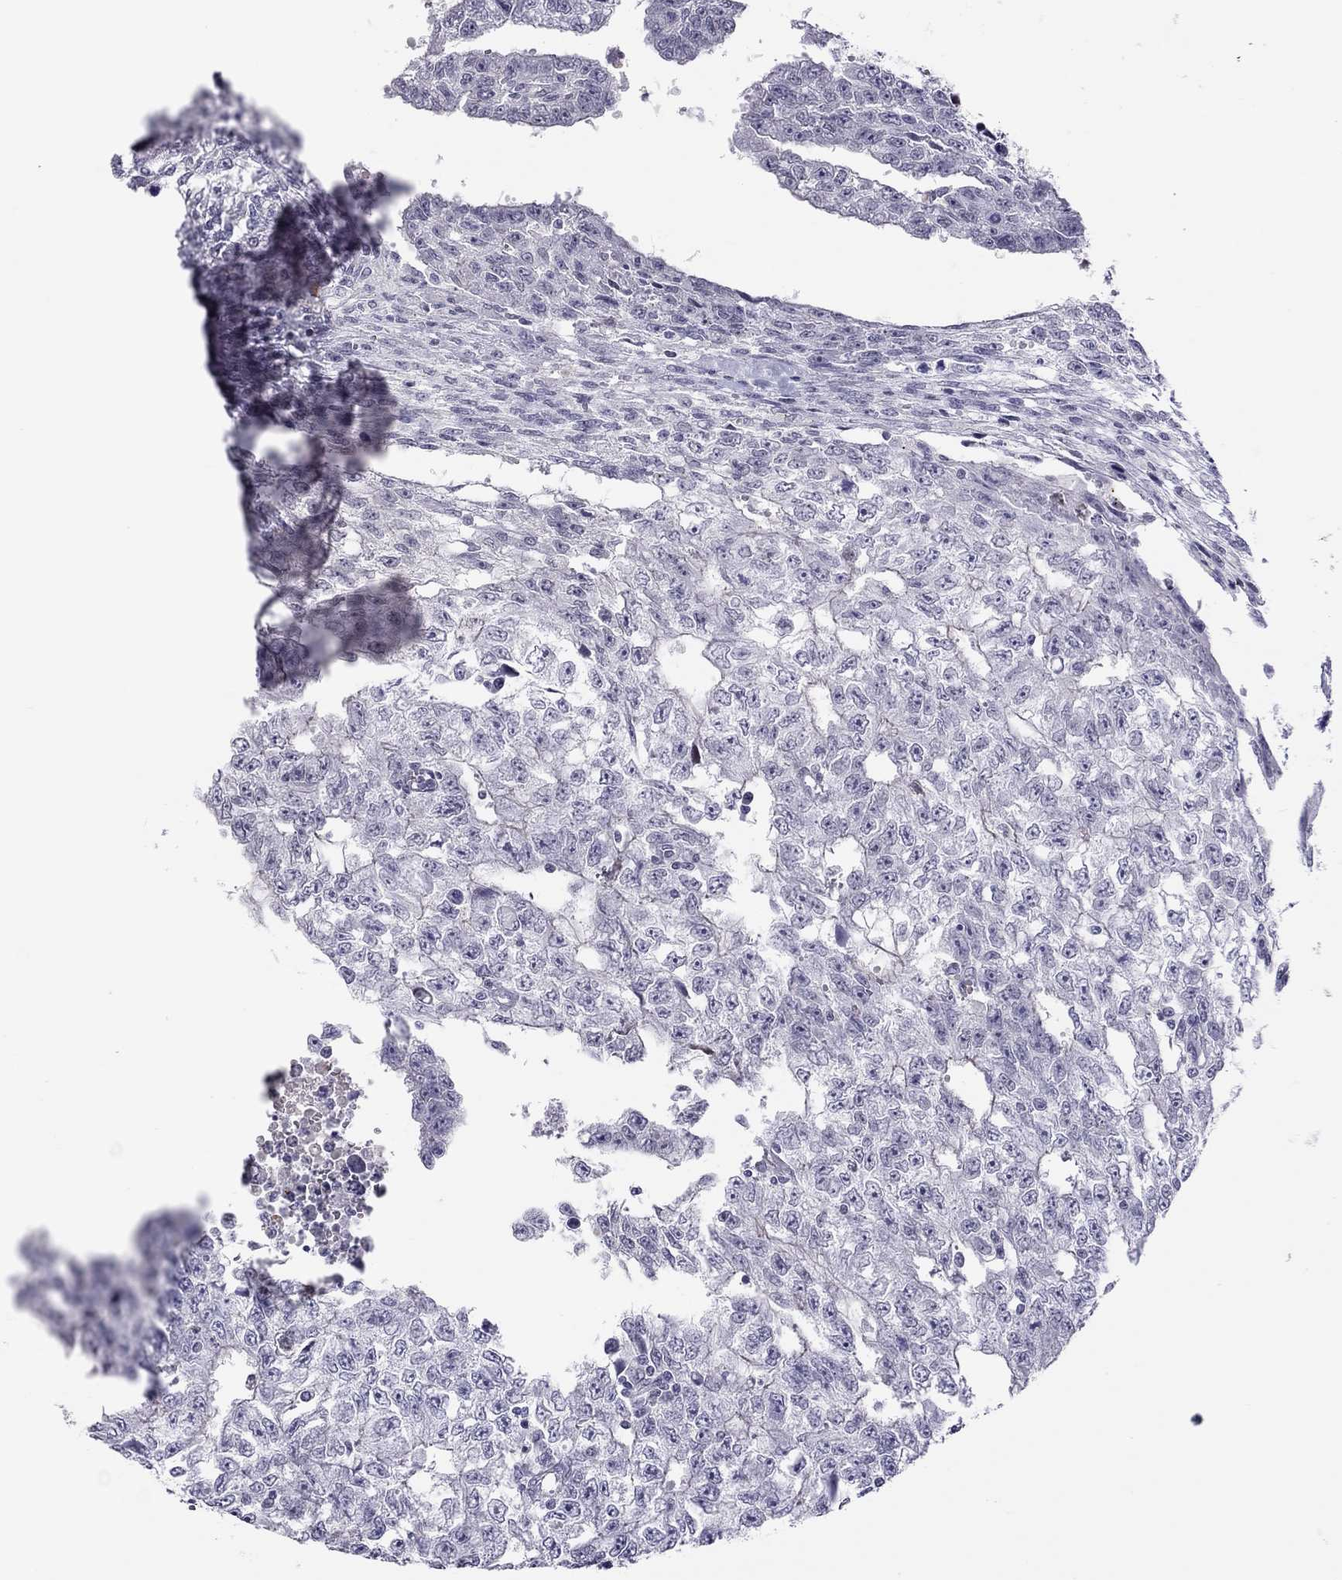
{"staining": {"intensity": "negative", "quantity": "none", "location": "none"}, "tissue": "testis cancer", "cell_type": "Tumor cells", "image_type": "cancer", "snomed": [{"axis": "morphology", "description": "Carcinoma, Embryonal, NOS"}, {"axis": "morphology", "description": "Teratoma, malignant, NOS"}, {"axis": "topography", "description": "Testis"}], "caption": "The image displays no significant expression in tumor cells of embryonal carcinoma (testis).", "gene": "JHY", "patient": {"sex": "male", "age": 24}}